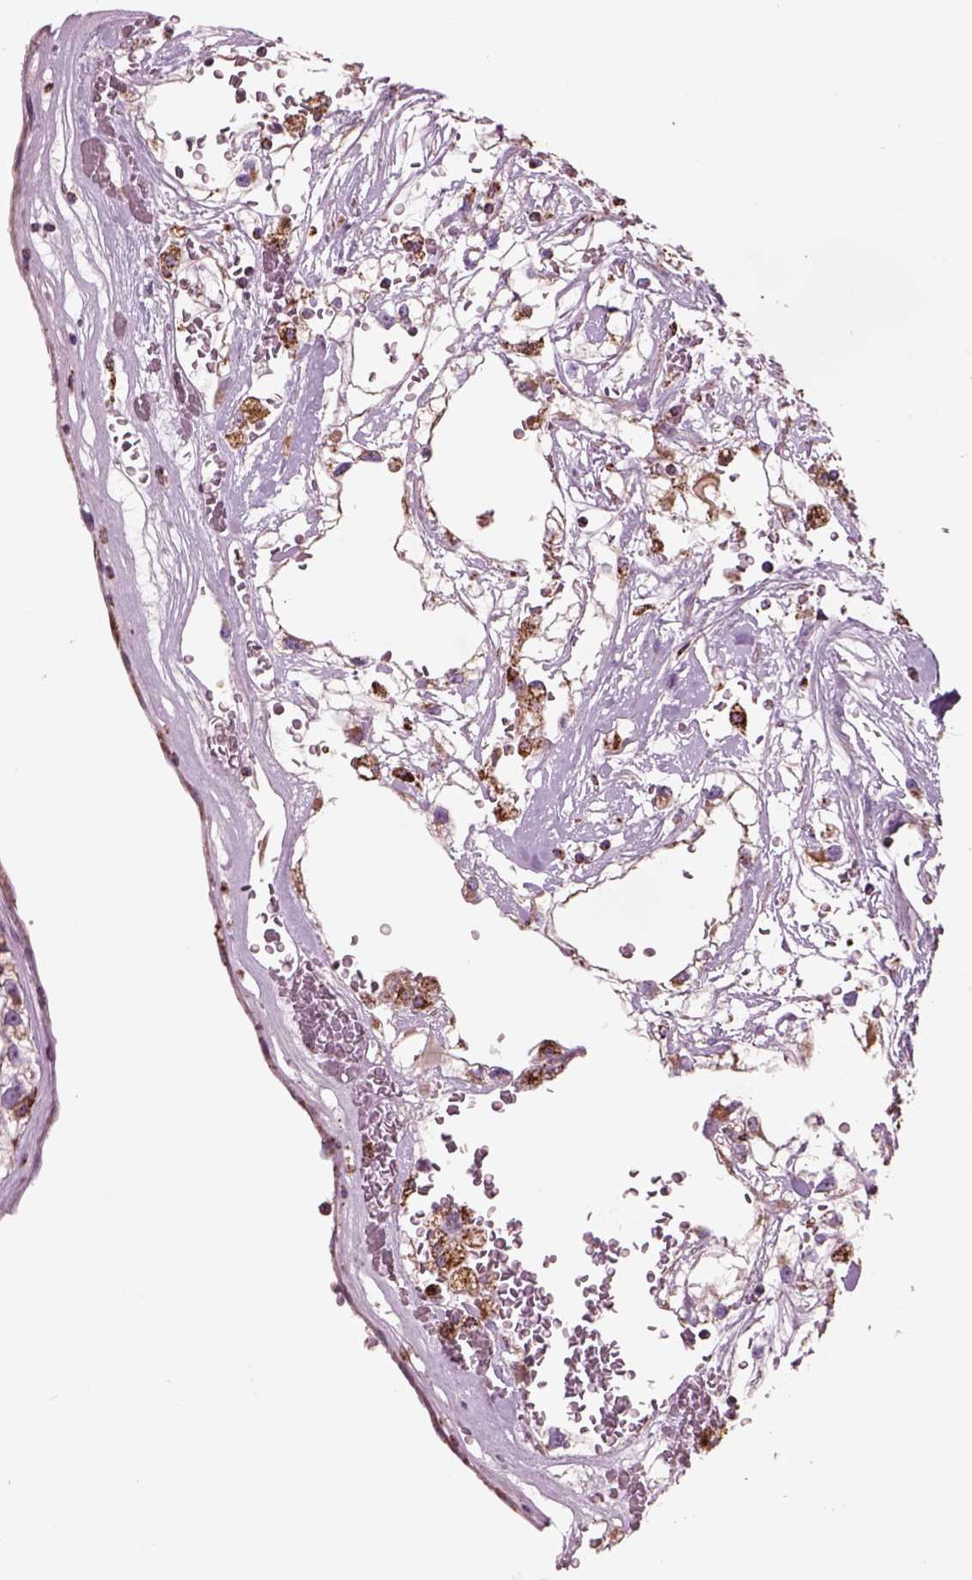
{"staining": {"intensity": "moderate", "quantity": ">75%", "location": "cytoplasmic/membranous"}, "tissue": "renal cancer", "cell_type": "Tumor cells", "image_type": "cancer", "snomed": [{"axis": "morphology", "description": "Adenocarcinoma, NOS"}, {"axis": "topography", "description": "Kidney"}], "caption": "This micrograph demonstrates IHC staining of renal cancer, with medium moderate cytoplasmic/membranous staining in about >75% of tumor cells.", "gene": "SLC25A24", "patient": {"sex": "male", "age": 59}}